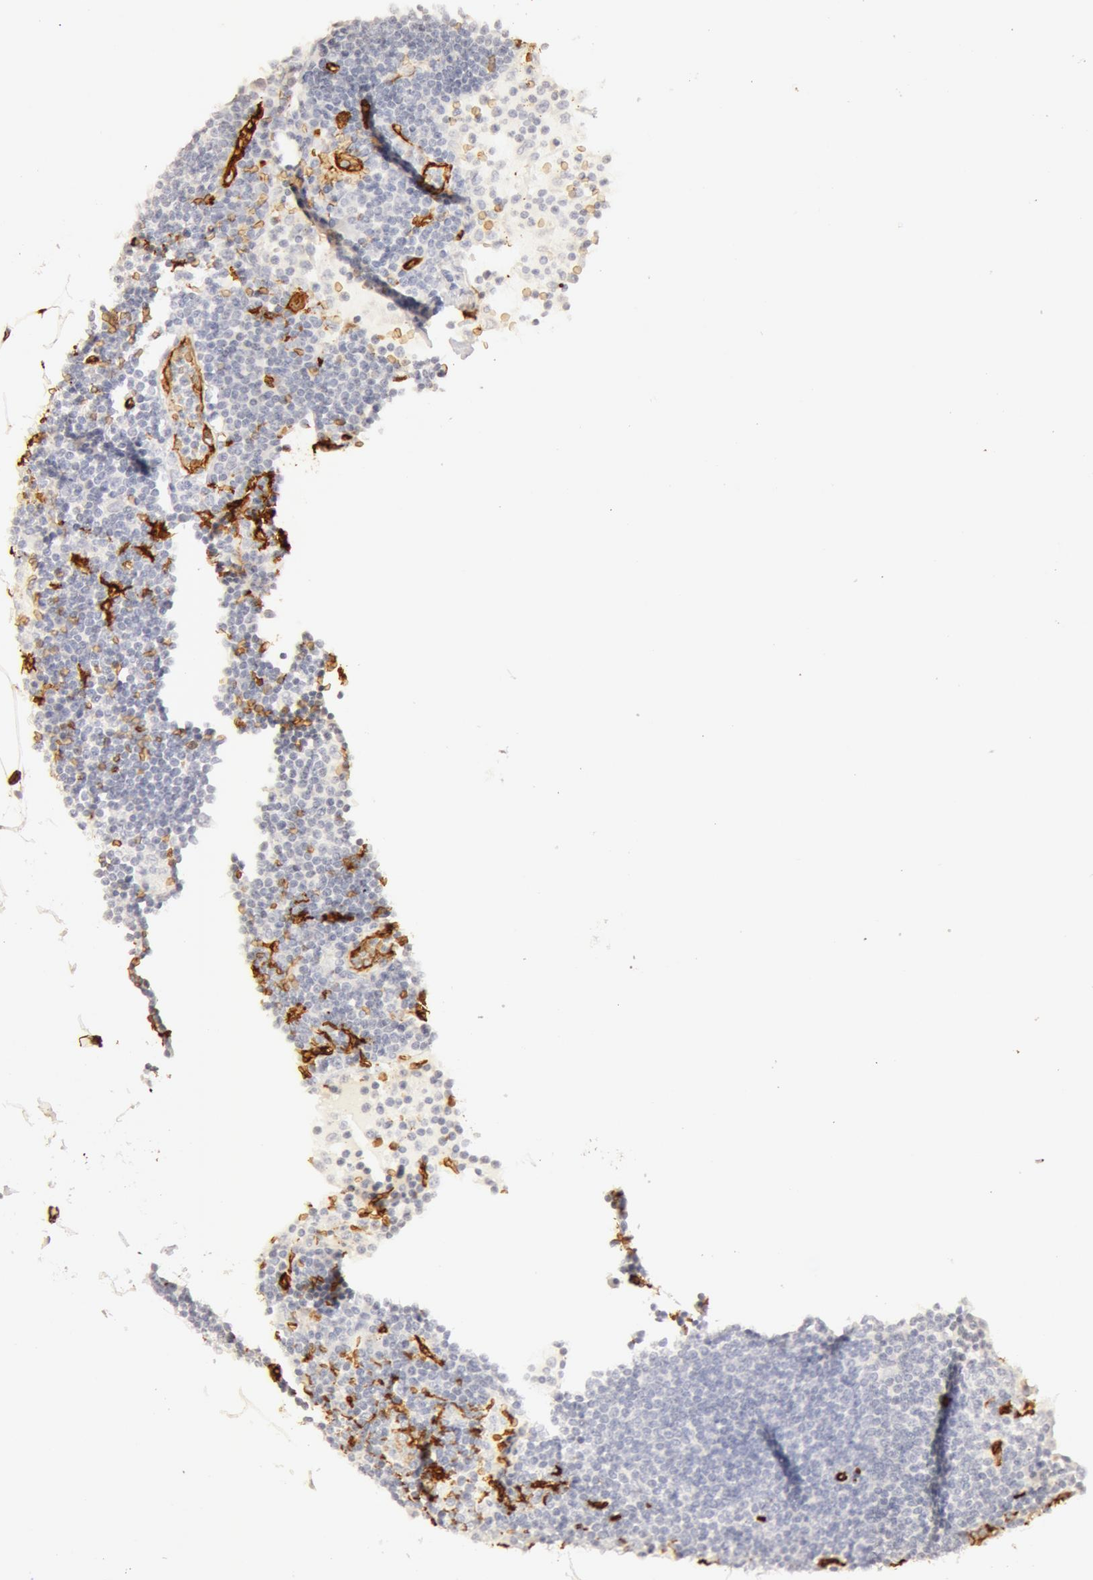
{"staining": {"intensity": "negative", "quantity": "none", "location": "none"}, "tissue": "lymph node", "cell_type": "Germinal center cells", "image_type": "normal", "snomed": [{"axis": "morphology", "description": "Normal tissue, NOS"}, {"axis": "topography", "description": "Lymph node"}], "caption": "Histopathology image shows no protein expression in germinal center cells of unremarkable lymph node.", "gene": "AQP1", "patient": {"sex": "male", "age": 54}}